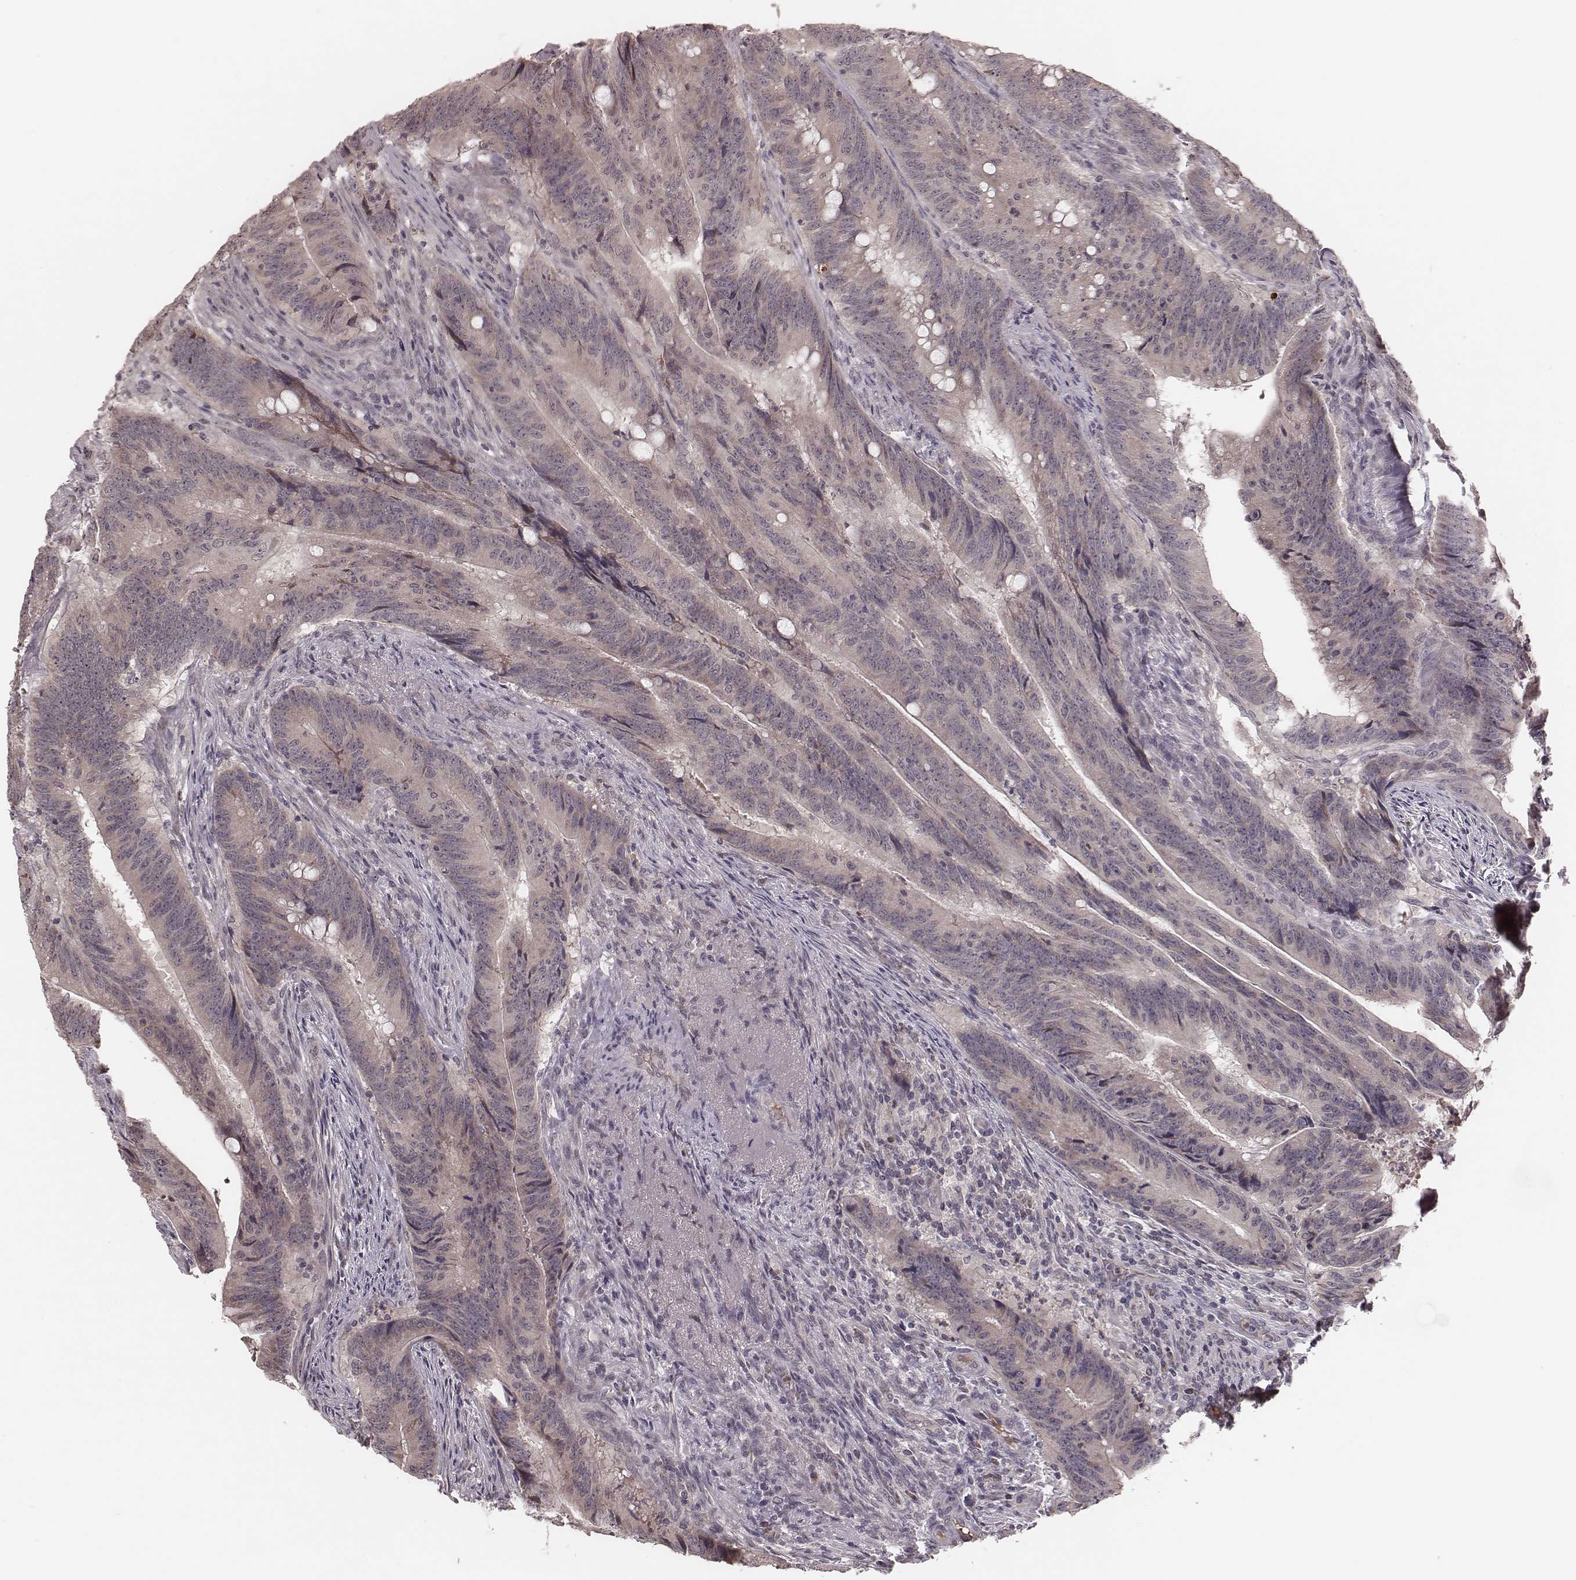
{"staining": {"intensity": "negative", "quantity": "none", "location": "none"}, "tissue": "colorectal cancer", "cell_type": "Tumor cells", "image_type": "cancer", "snomed": [{"axis": "morphology", "description": "Adenocarcinoma, NOS"}, {"axis": "topography", "description": "Colon"}], "caption": "A high-resolution image shows immunohistochemistry (IHC) staining of colorectal cancer, which shows no significant positivity in tumor cells.", "gene": "IL5", "patient": {"sex": "female", "age": 87}}